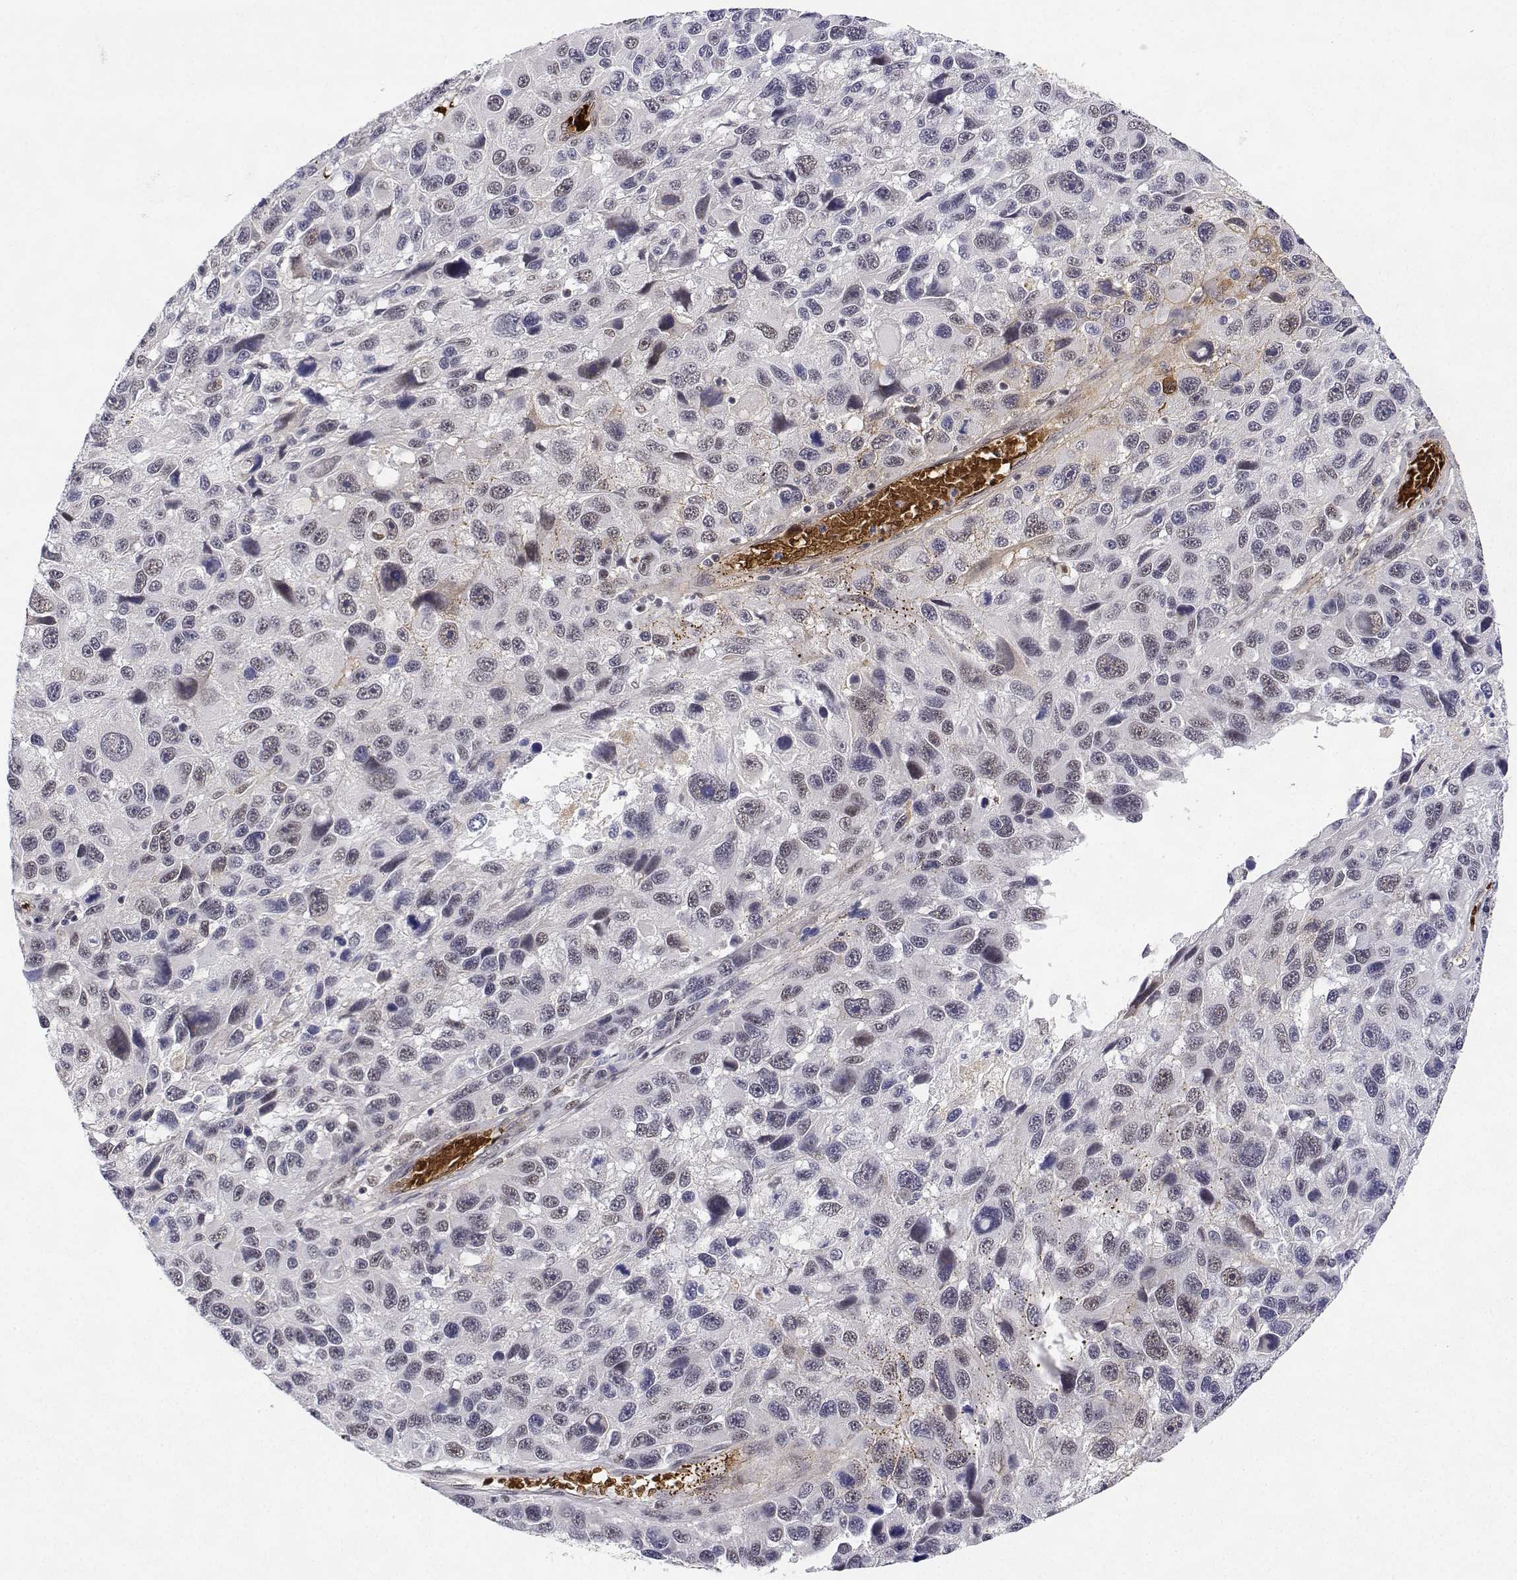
{"staining": {"intensity": "weak", "quantity": "<25%", "location": "nuclear"}, "tissue": "melanoma", "cell_type": "Tumor cells", "image_type": "cancer", "snomed": [{"axis": "morphology", "description": "Malignant melanoma, NOS"}, {"axis": "topography", "description": "Skin"}], "caption": "This is a image of immunohistochemistry staining of malignant melanoma, which shows no staining in tumor cells.", "gene": "ADAR", "patient": {"sex": "male", "age": 53}}